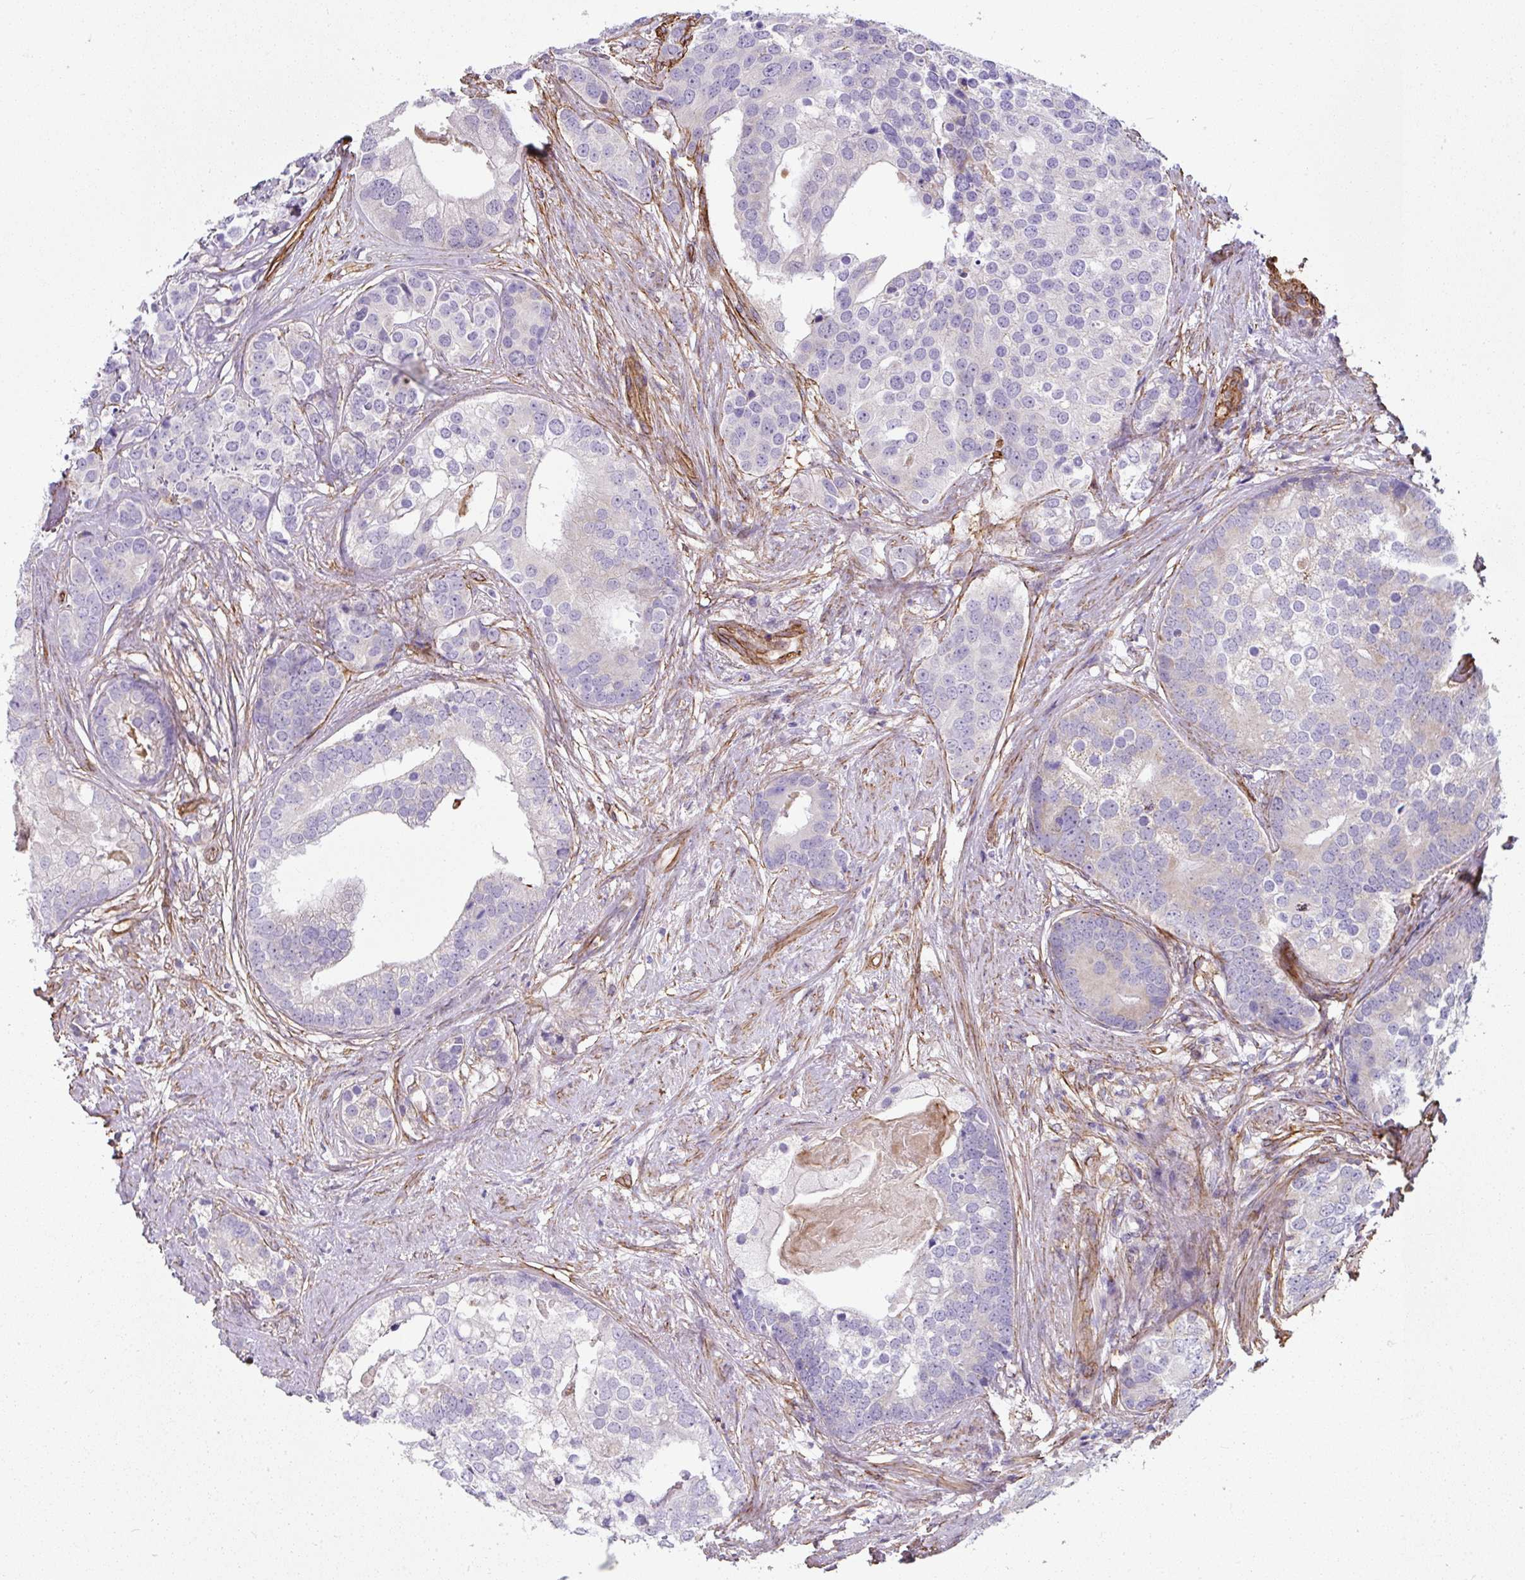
{"staining": {"intensity": "negative", "quantity": "none", "location": "none"}, "tissue": "prostate cancer", "cell_type": "Tumor cells", "image_type": "cancer", "snomed": [{"axis": "morphology", "description": "Adenocarcinoma, High grade"}, {"axis": "topography", "description": "Prostate"}], "caption": "Micrograph shows no significant protein expression in tumor cells of prostate cancer. The staining is performed using DAB brown chromogen with nuclei counter-stained in using hematoxylin.", "gene": "ANKUB1", "patient": {"sex": "male", "age": 62}}